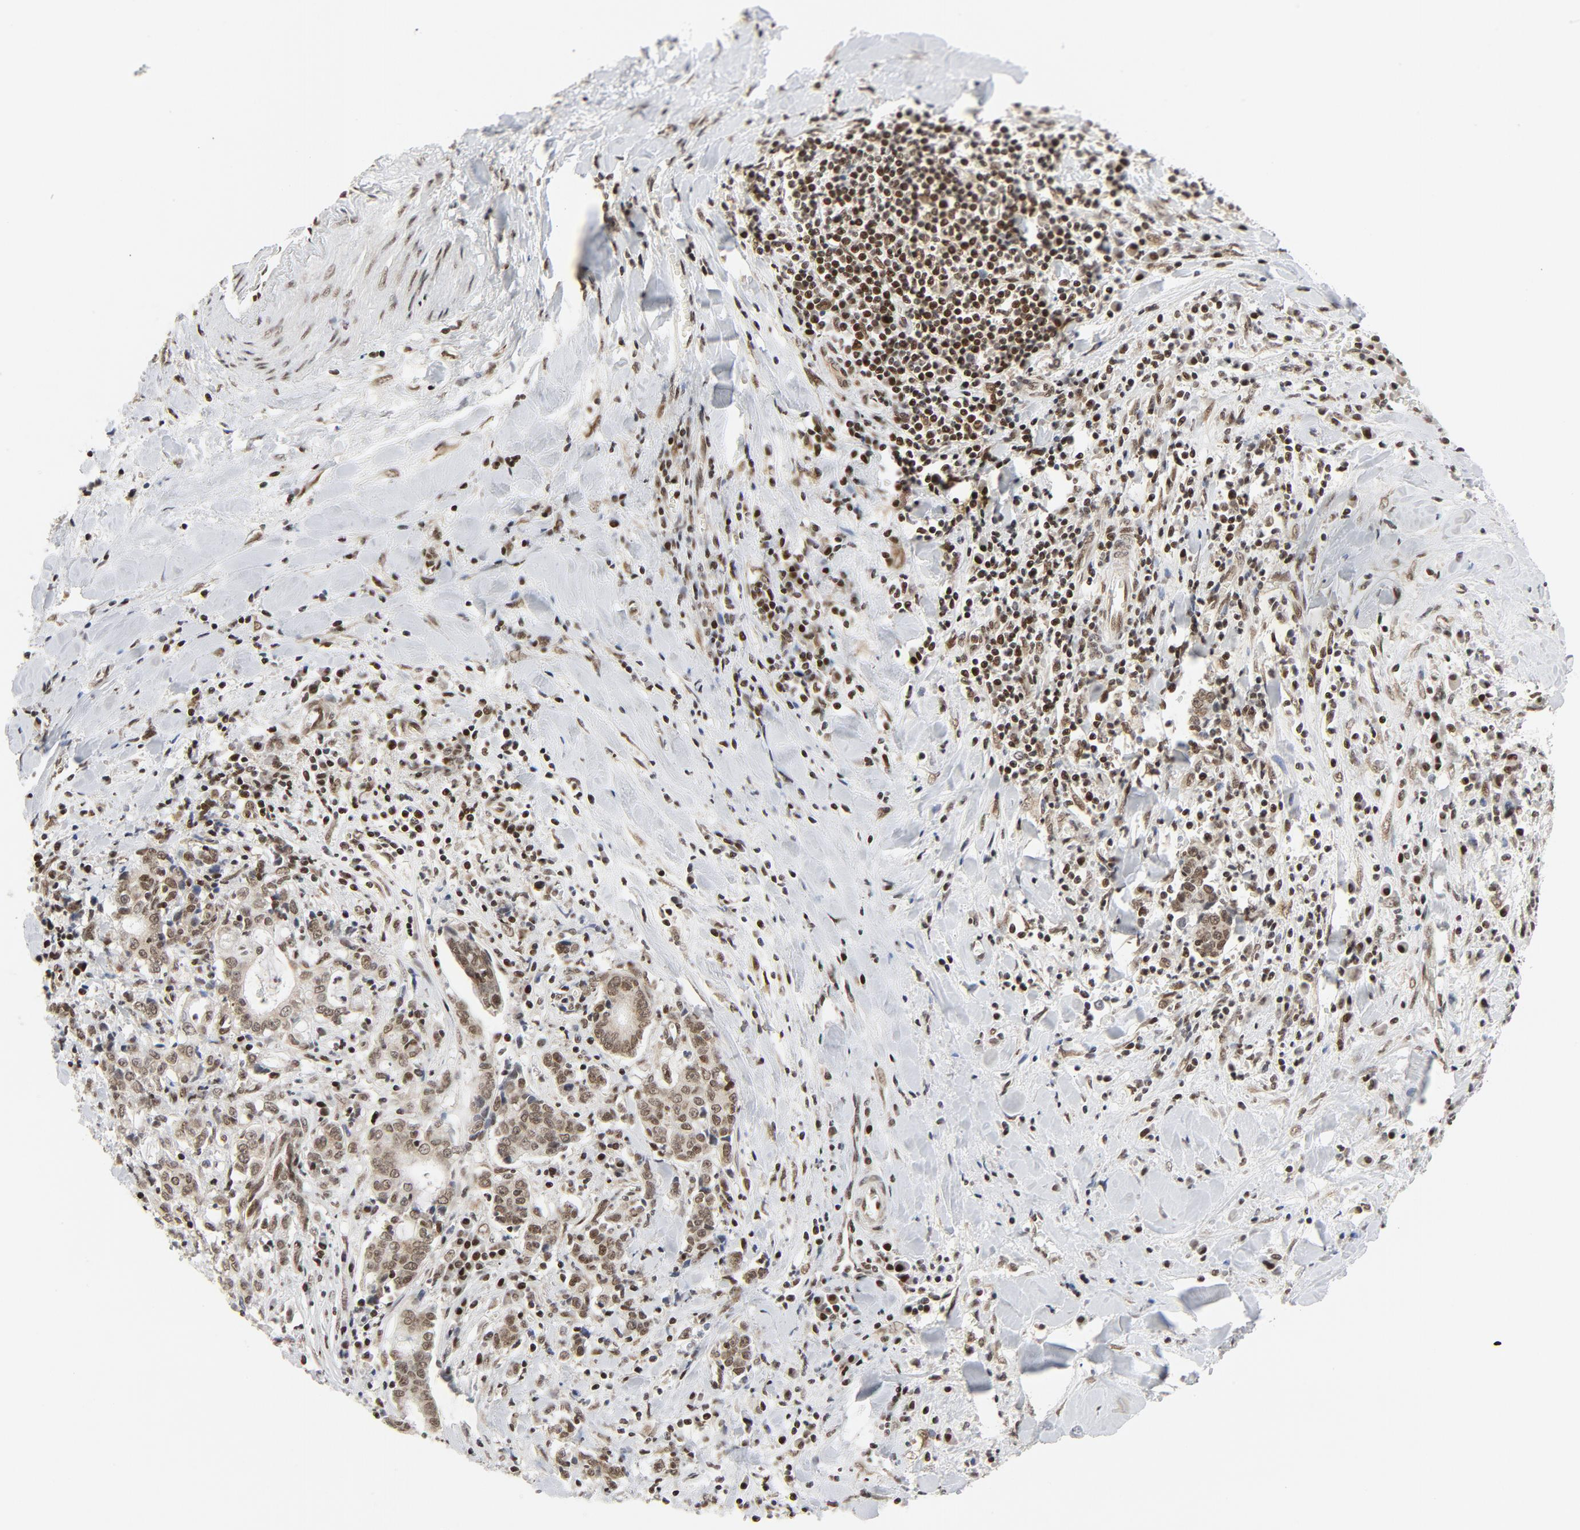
{"staining": {"intensity": "moderate", "quantity": ">75%", "location": "nuclear"}, "tissue": "liver cancer", "cell_type": "Tumor cells", "image_type": "cancer", "snomed": [{"axis": "morphology", "description": "Cholangiocarcinoma"}, {"axis": "topography", "description": "Liver"}], "caption": "Cholangiocarcinoma (liver) tissue shows moderate nuclear staining in approximately >75% of tumor cells, visualized by immunohistochemistry.", "gene": "ERCC1", "patient": {"sex": "male", "age": 57}}